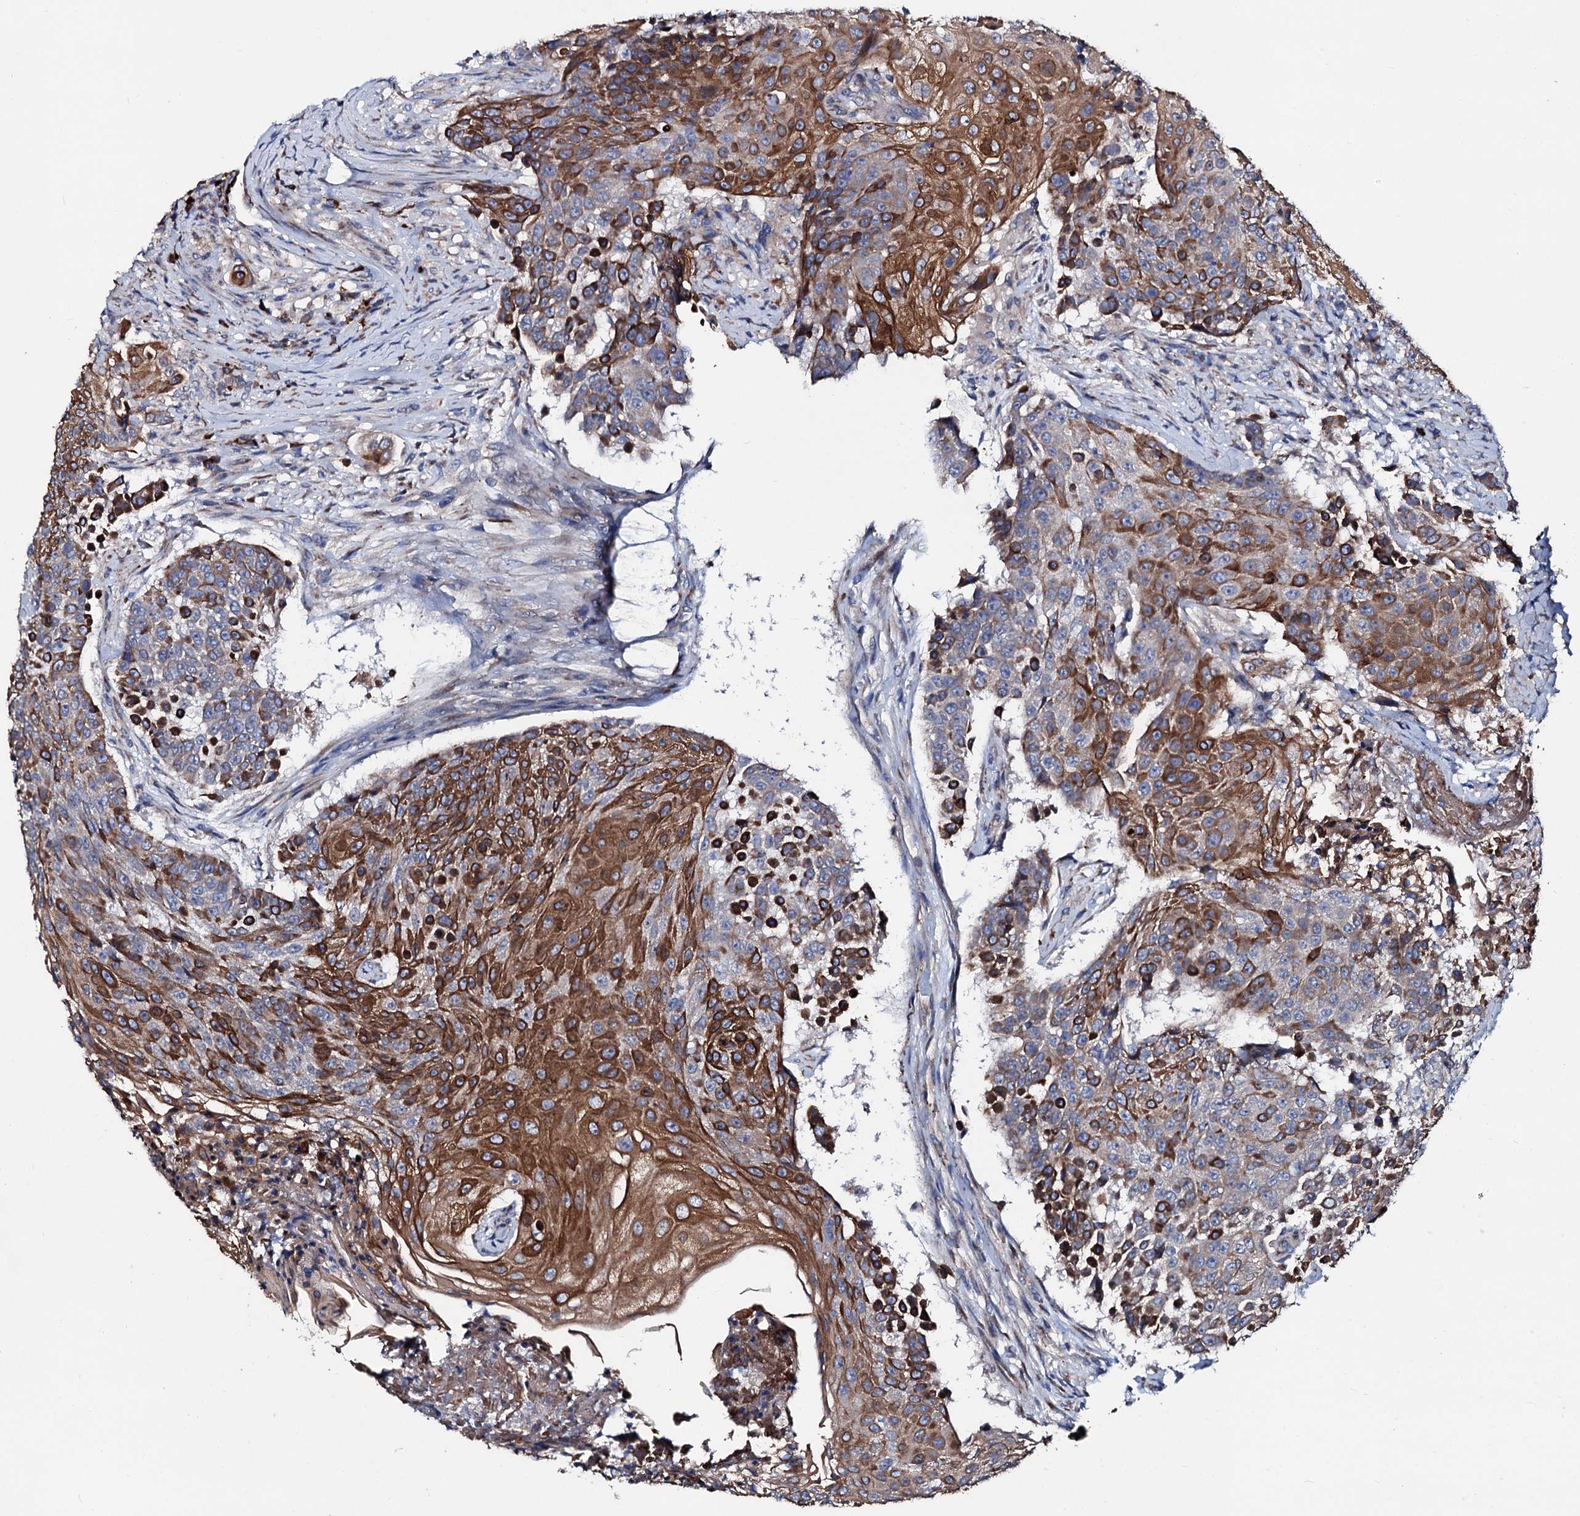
{"staining": {"intensity": "strong", "quantity": ">75%", "location": "cytoplasmic/membranous"}, "tissue": "urothelial cancer", "cell_type": "Tumor cells", "image_type": "cancer", "snomed": [{"axis": "morphology", "description": "Urothelial carcinoma, High grade"}, {"axis": "topography", "description": "Urinary bladder"}], "caption": "Immunohistochemical staining of urothelial cancer shows strong cytoplasmic/membranous protein expression in approximately >75% of tumor cells.", "gene": "AKAP11", "patient": {"sex": "female", "age": 63}}